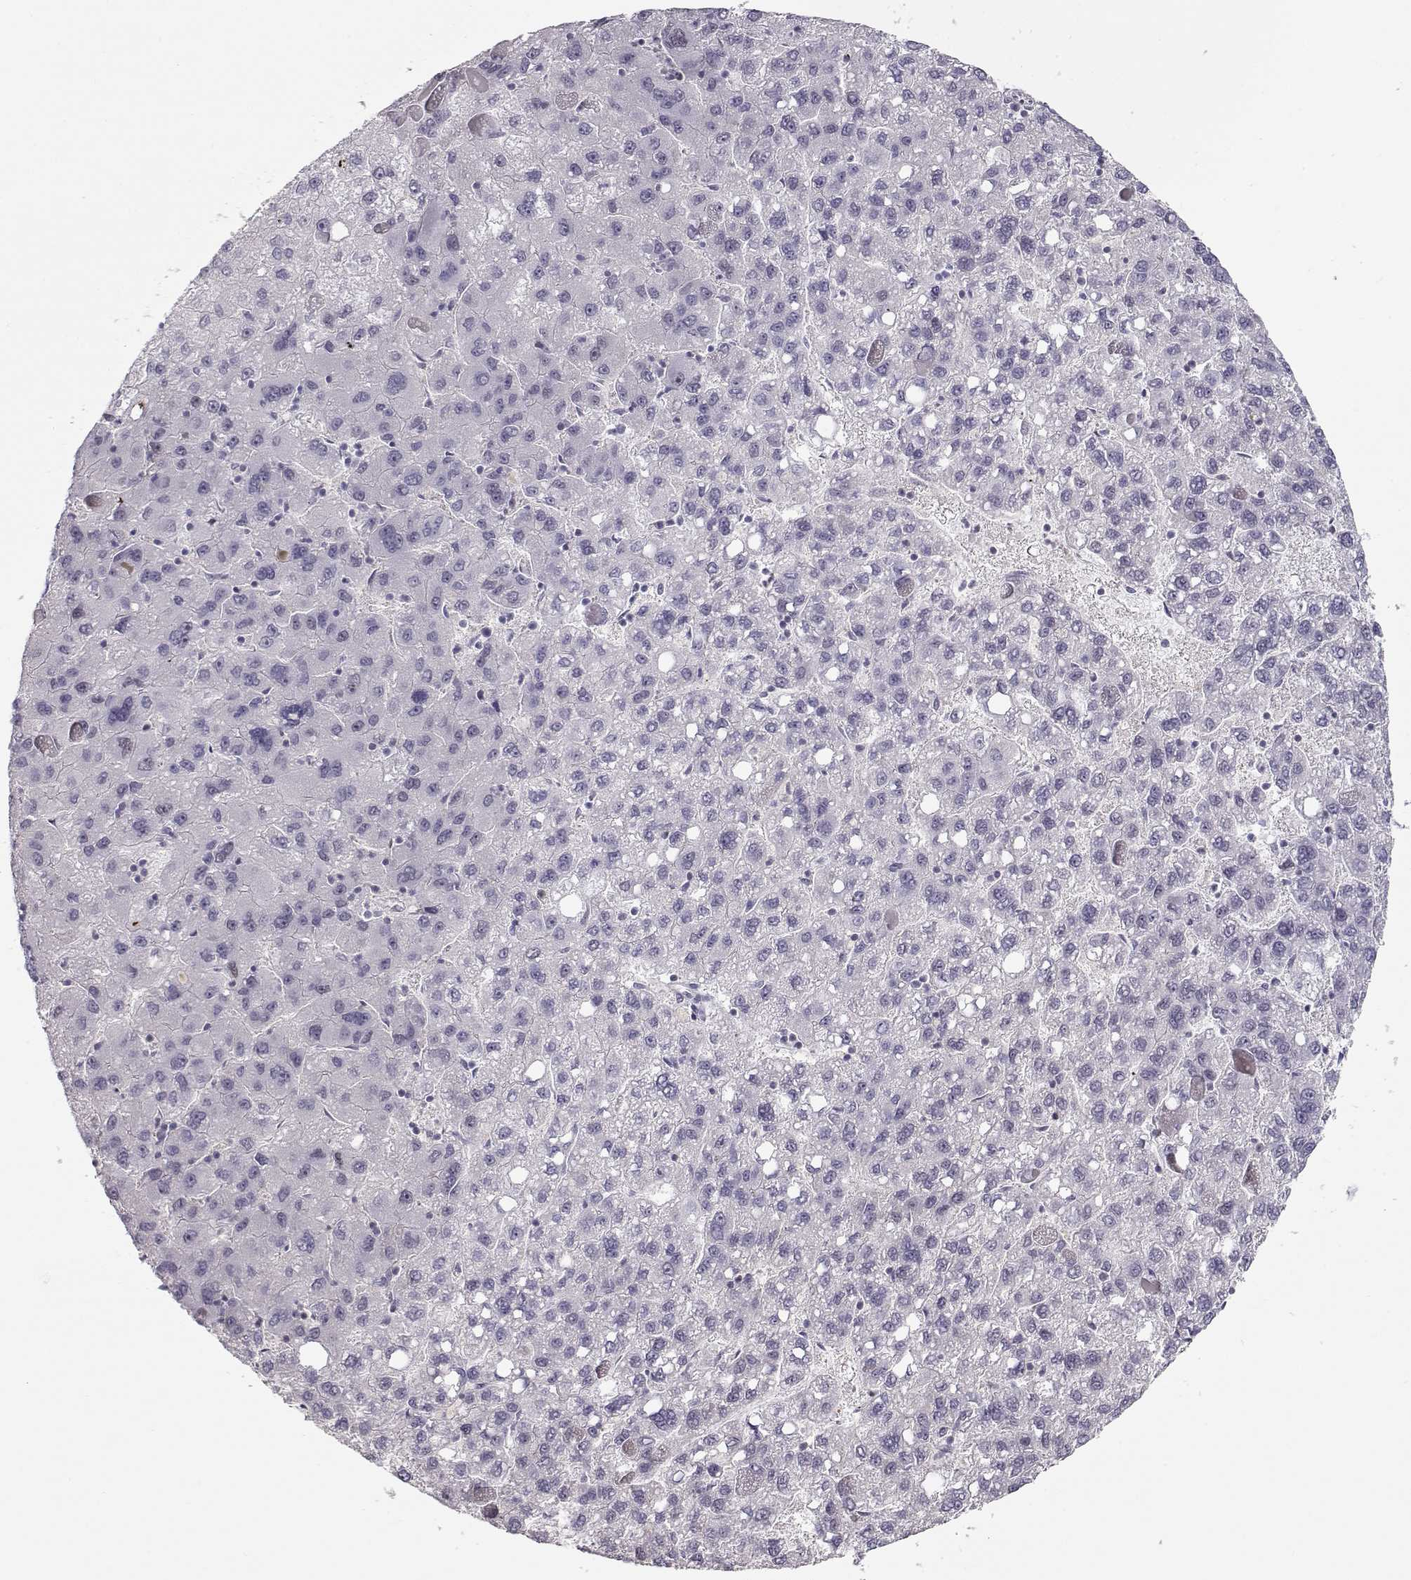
{"staining": {"intensity": "negative", "quantity": "none", "location": "none"}, "tissue": "liver cancer", "cell_type": "Tumor cells", "image_type": "cancer", "snomed": [{"axis": "morphology", "description": "Carcinoma, Hepatocellular, NOS"}, {"axis": "topography", "description": "Liver"}], "caption": "Image shows no significant protein staining in tumor cells of liver cancer. (DAB (3,3'-diaminobenzidine) IHC with hematoxylin counter stain).", "gene": "TEPP", "patient": {"sex": "female", "age": 82}}